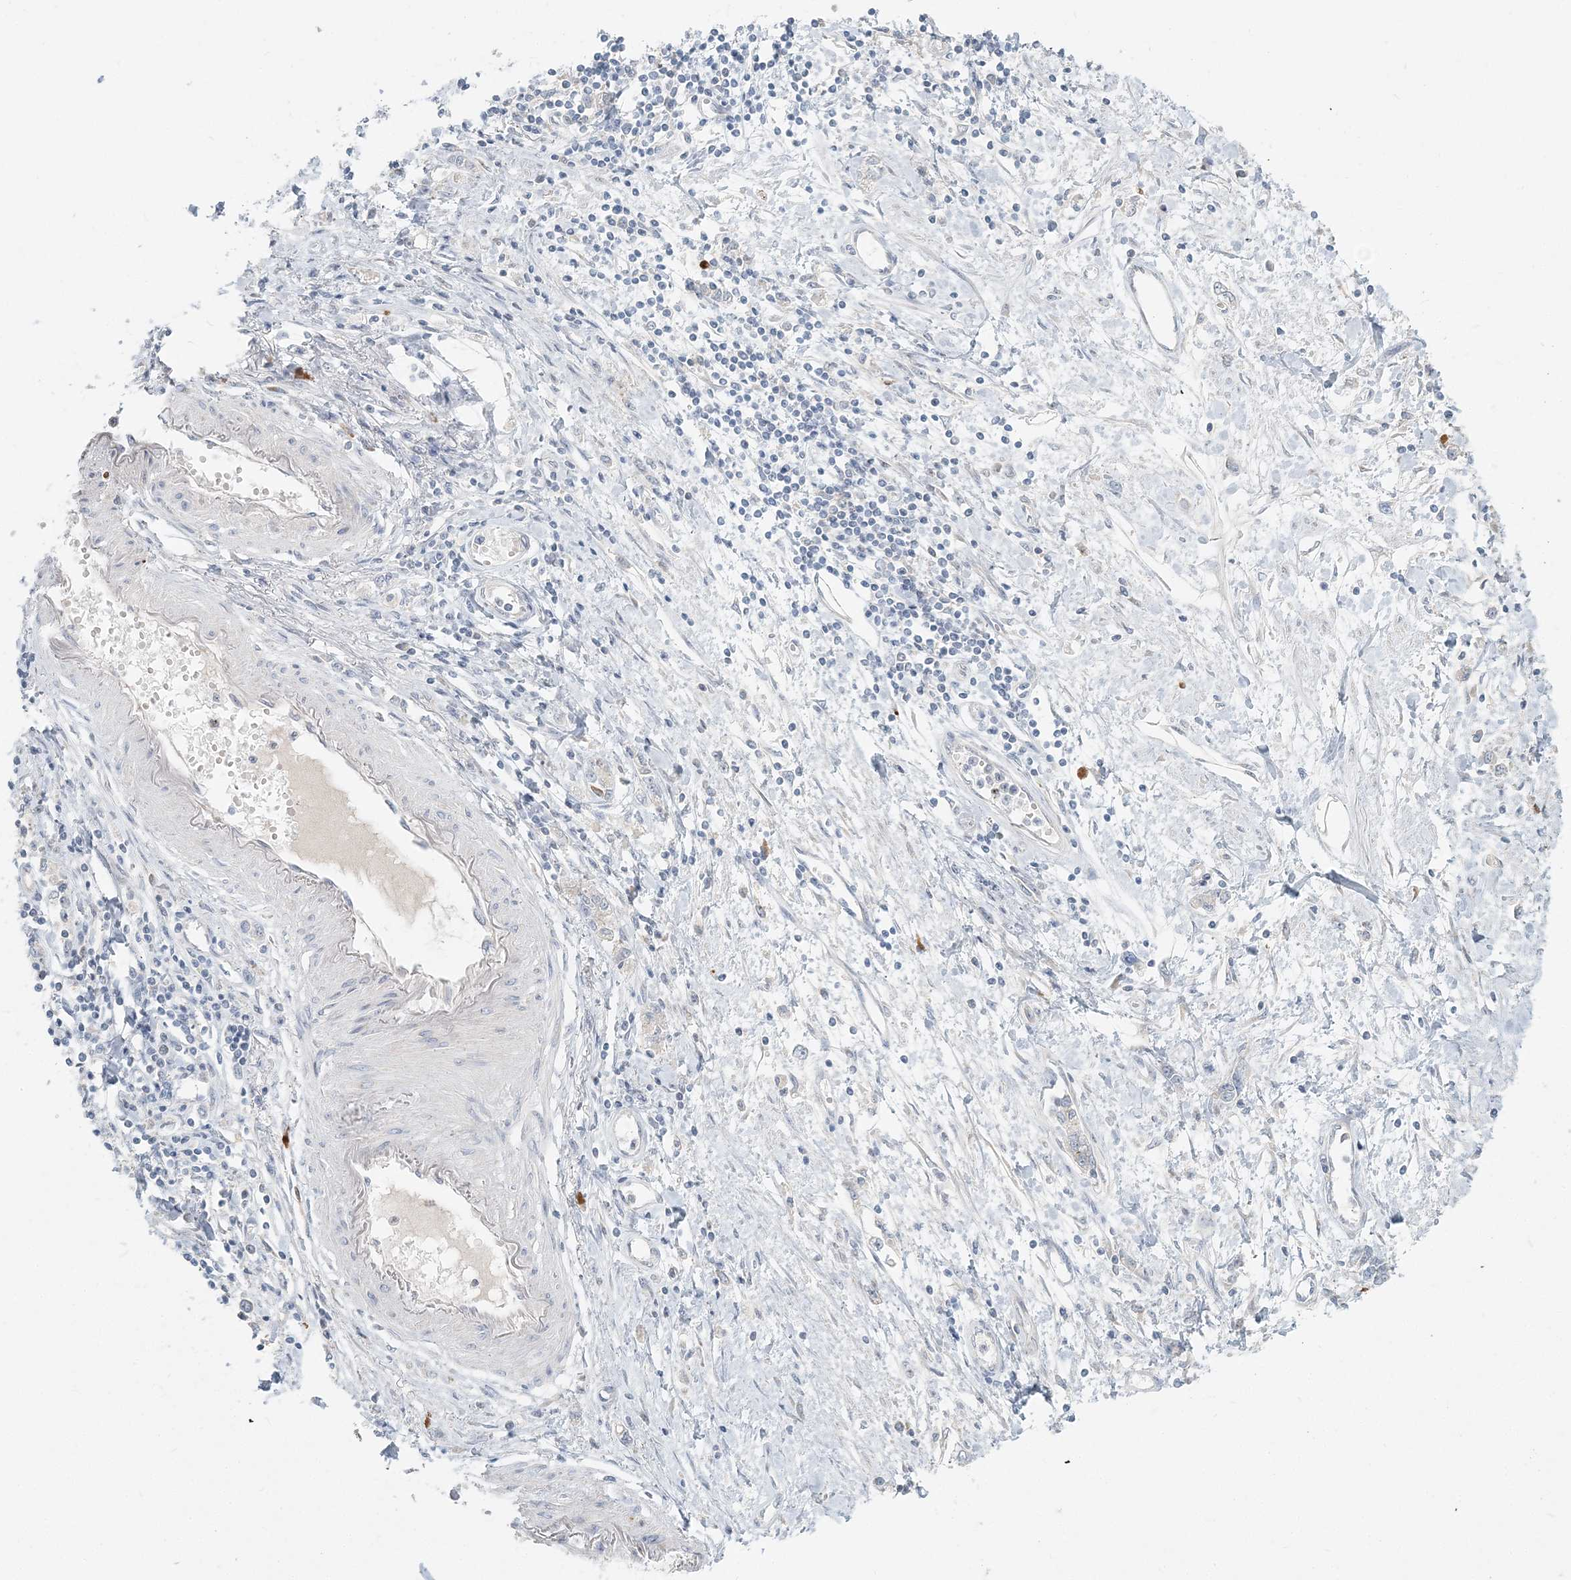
{"staining": {"intensity": "negative", "quantity": "none", "location": "none"}, "tissue": "stomach cancer", "cell_type": "Tumor cells", "image_type": "cancer", "snomed": [{"axis": "morphology", "description": "Adenocarcinoma, NOS"}, {"axis": "topography", "description": "Stomach"}], "caption": "IHC of stomach cancer exhibits no positivity in tumor cells.", "gene": "NAA11", "patient": {"sex": "female", "age": 76}}